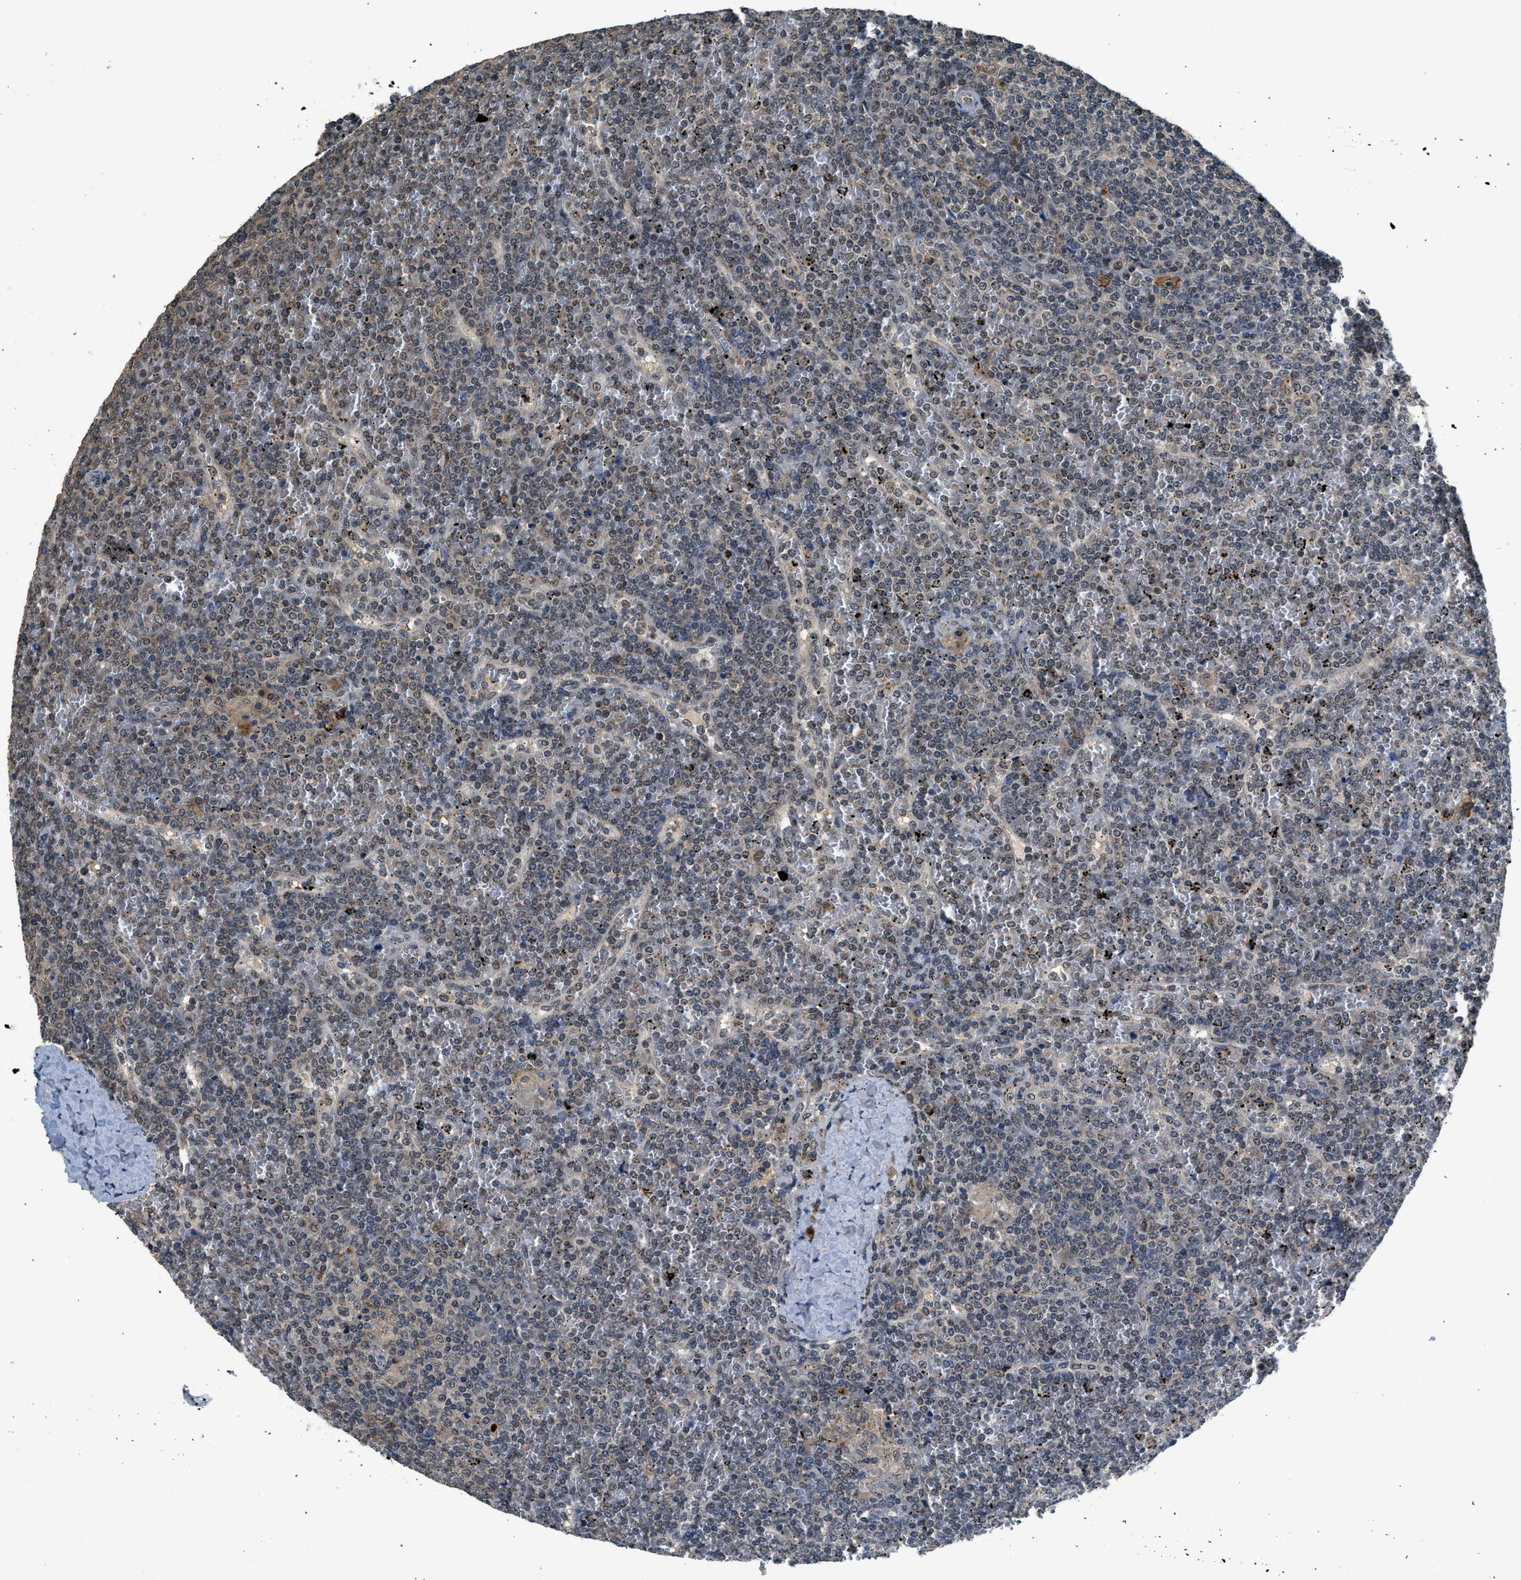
{"staining": {"intensity": "weak", "quantity": "25%-75%", "location": "nuclear"}, "tissue": "lymphoma", "cell_type": "Tumor cells", "image_type": "cancer", "snomed": [{"axis": "morphology", "description": "Malignant lymphoma, non-Hodgkin's type, Low grade"}, {"axis": "topography", "description": "Spleen"}], "caption": "The photomicrograph exhibits staining of lymphoma, revealing weak nuclear protein positivity (brown color) within tumor cells.", "gene": "SLC15A4", "patient": {"sex": "female", "age": 19}}